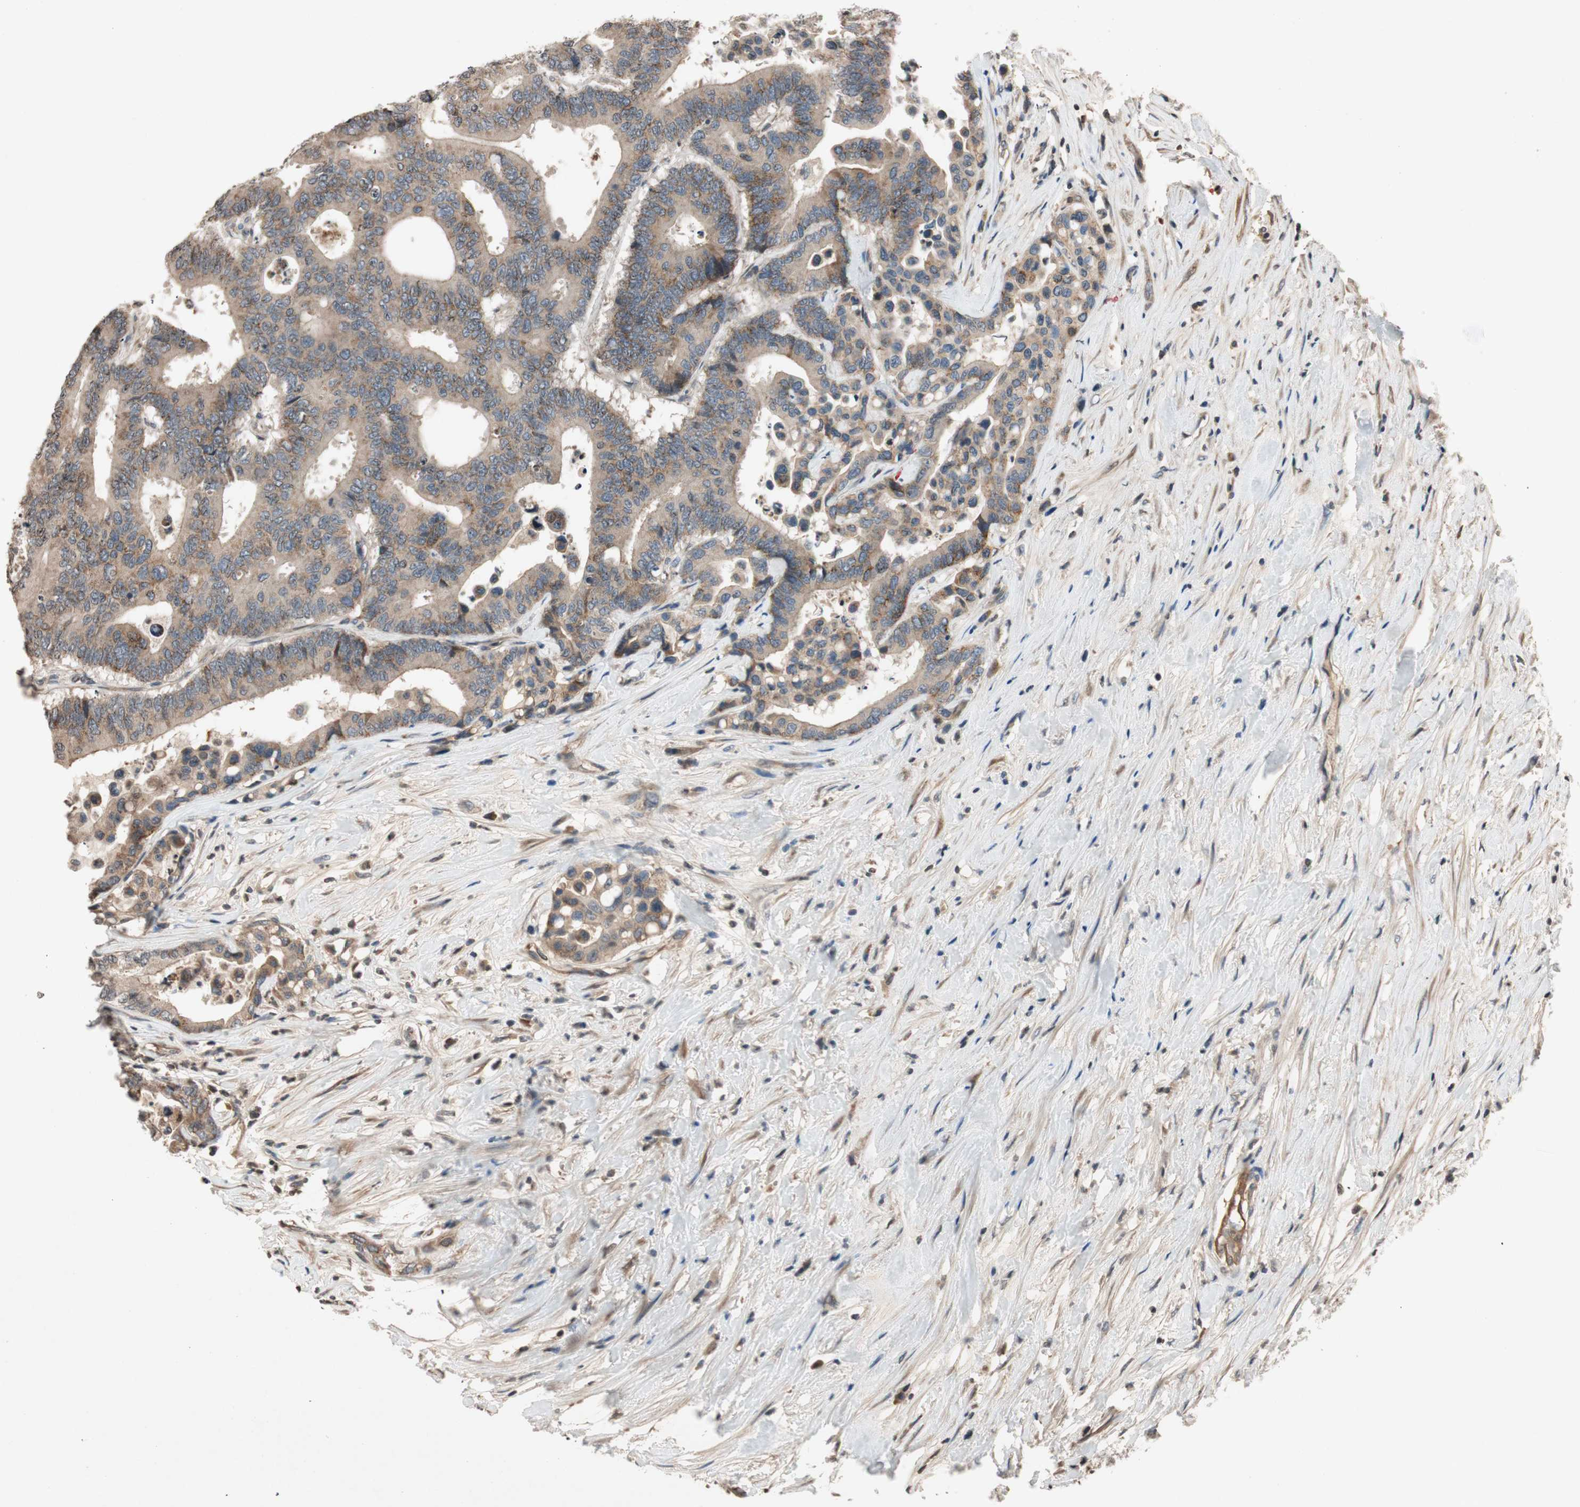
{"staining": {"intensity": "weak", "quantity": ">75%", "location": "cytoplasmic/membranous"}, "tissue": "colorectal cancer", "cell_type": "Tumor cells", "image_type": "cancer", "snomed": [{"axis": "morphology", "description": "Normal tissue, NOS"}, {"axis": "morphology", "description": "Adenocarcinoma, NOS"}, {"axis": "topography", "description": "Colon"}], "caption": "A histopathology image of adenocarcinoma (colorectal) stained for a protein demonstrates weak cytoplasmic/membranous brown staining in tumor cells. Using DAB (brown) and hematoxylin (blue) stains, captured at high magnification using brightfield microscopy.", "gene": "GCLM", "patient": {"sex": "male", "age": 82}}